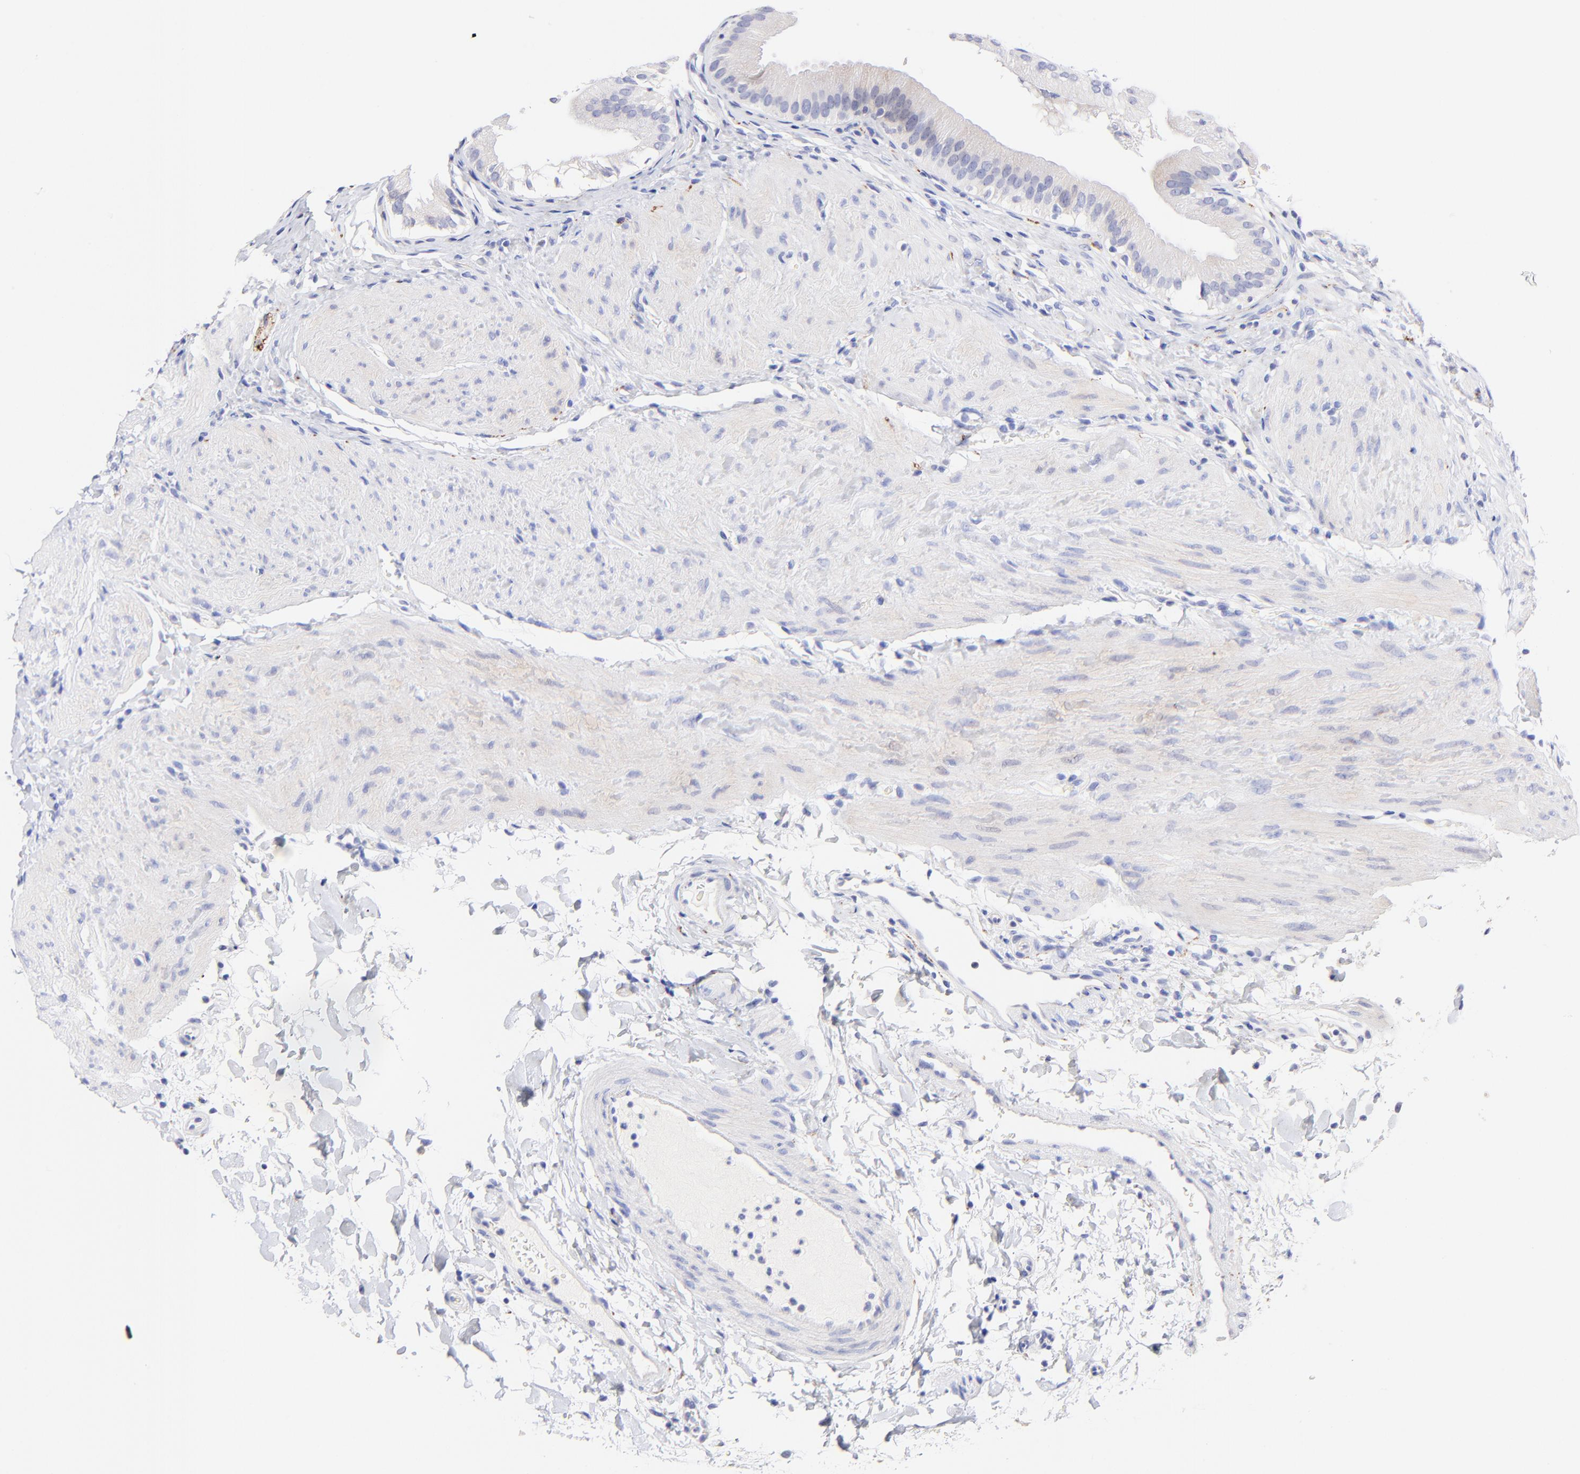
{"staining": {"intensity": "negative", "quantity": "none", "location": "none"}, "tissue": "gallbladder", "cell_type": "Glandular cells", "image_type": "normal", "snomed": [{"axis": "morphology", "description": "Normal tissue, NOS"}, {"axis": "topography", "description": "Gallbladder"}], "caption": "The IHC image has no significant positivity in glandular cells of gallbladder.", "gene": "RAB3A", "patient": {"sex": "female", "age": 24}}